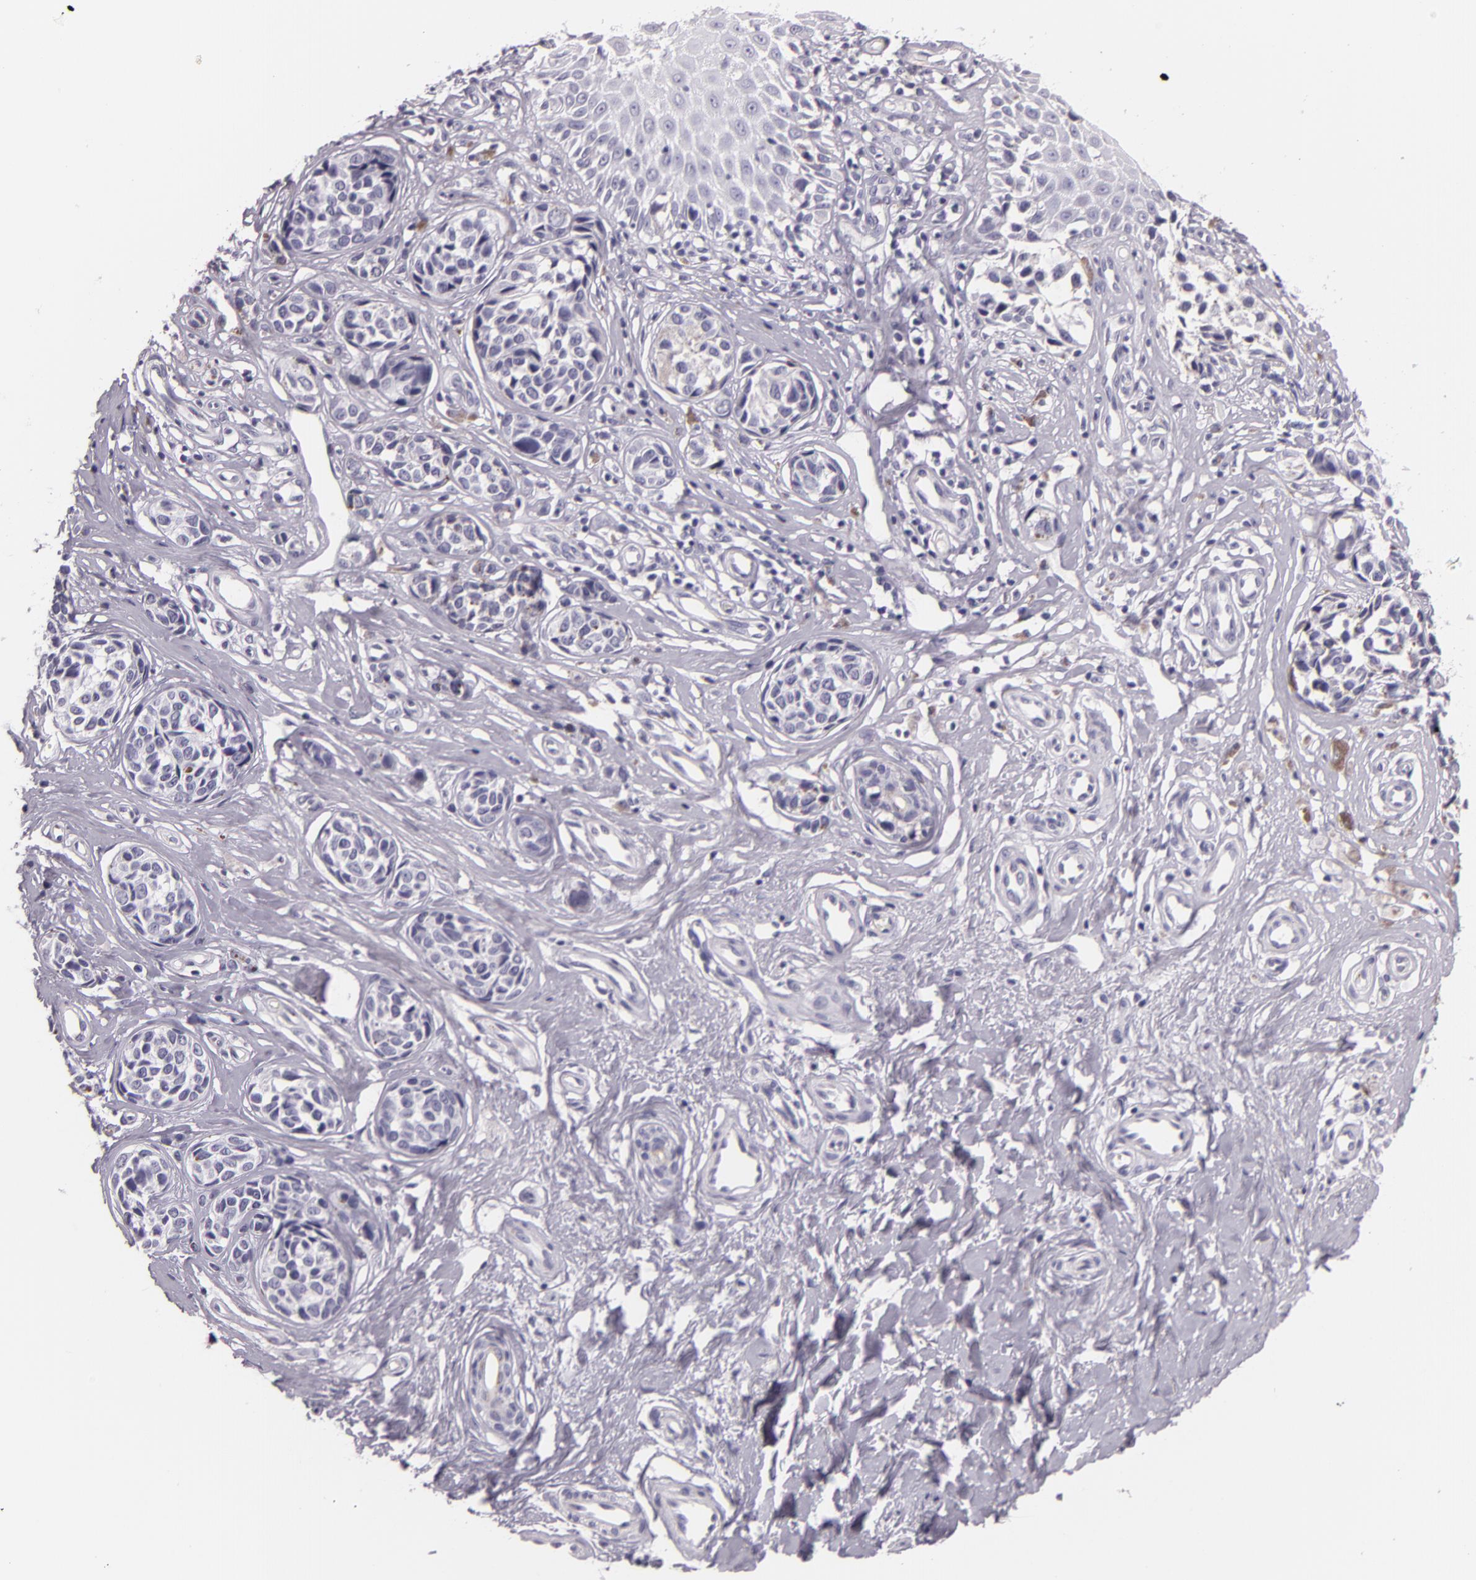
{"staining": {"intensity": "negative", "quantity": "none", "location": "none"}, "tissue": "melanoma", "cell_type": "Tumor cells", "image_type": "cancer", "snomed": [{"axis": "morphology", "description": "Malignant melanoma, NOS"}, {"axis": "topography", "description": "Skin"}], "caption": "Immunohistochemistry (IHC) image of malignant melanoma stained for a protein (brown), which reveals no positivity in tumor cells. (DAB (3,3'-diaminobenzidine) immunohistochemistry visualized using brightfield microscopy, high magnification).", "gene": "DLG4", "patient": {"sex": "male", "age": 79}}